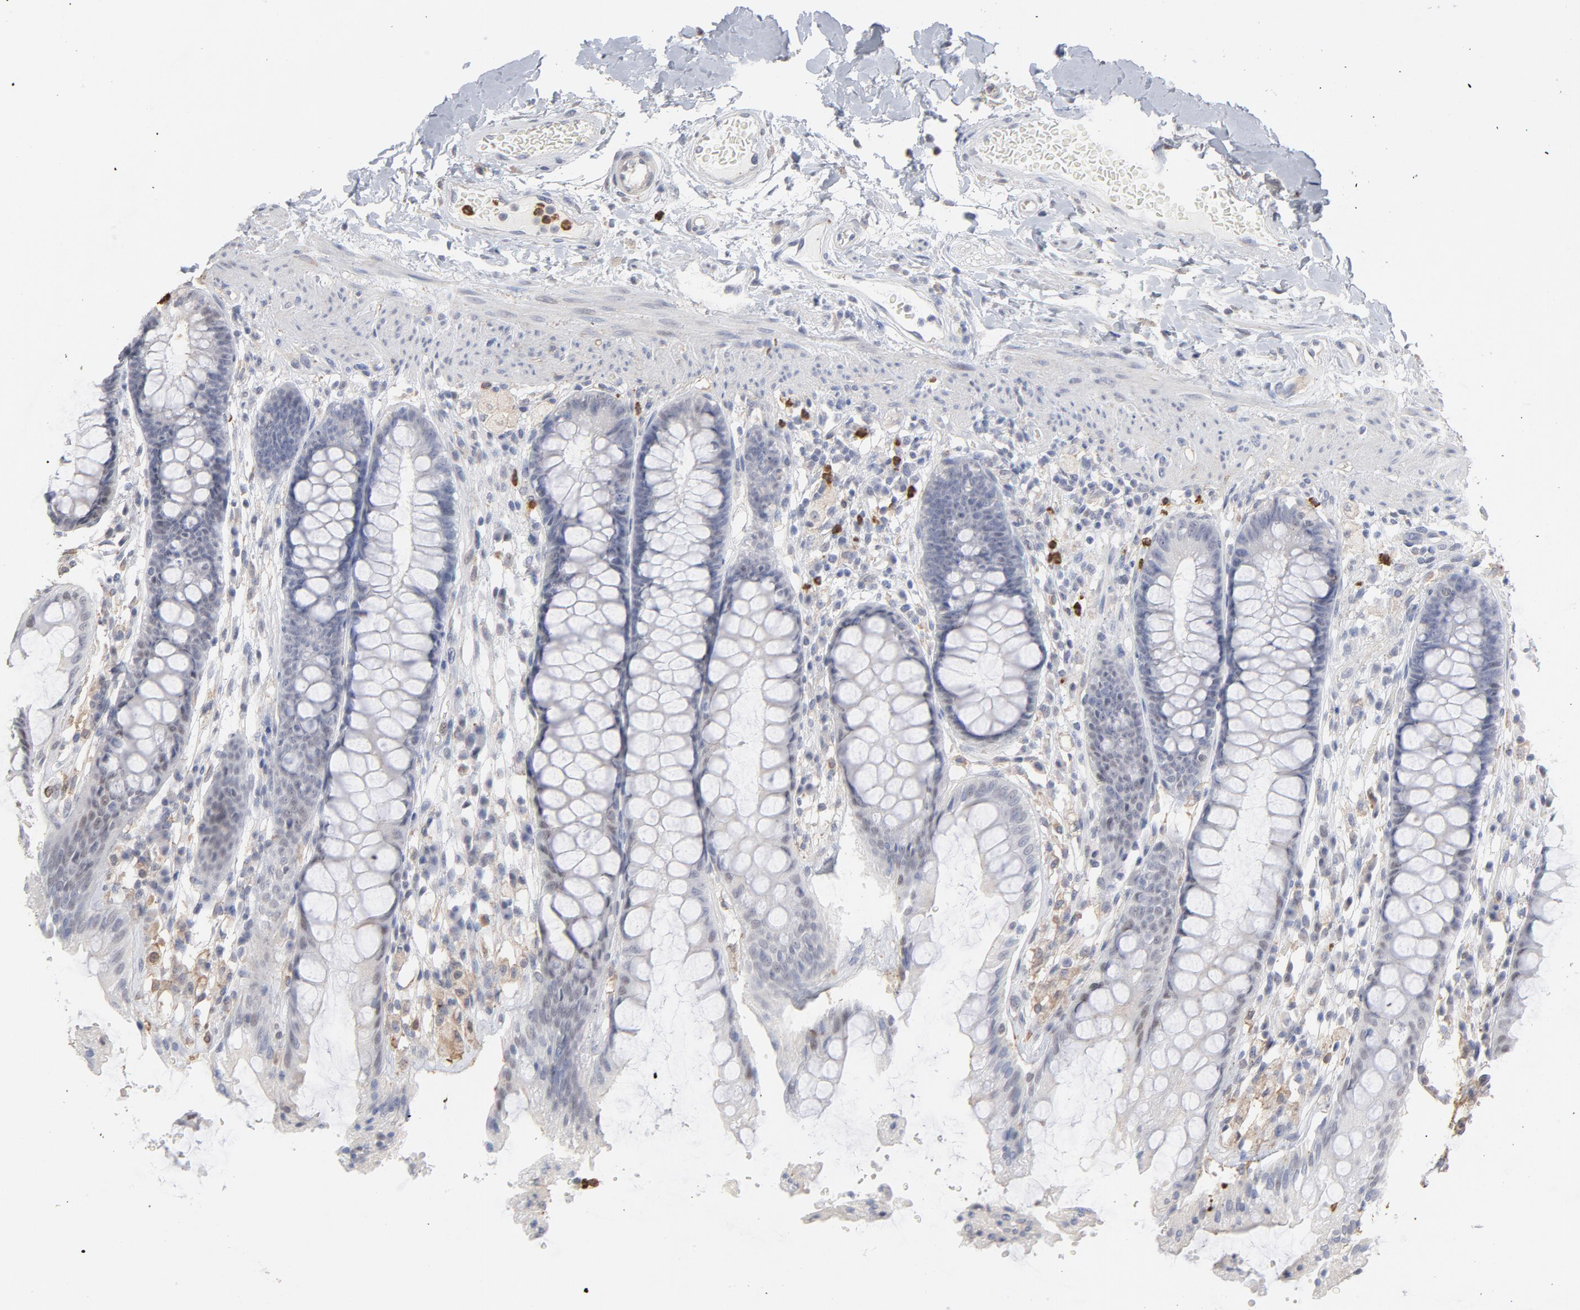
{"staining": {"intensity": "weak", "quantity": "25%-75%", "location": "nuclear"}, "tissue": "rectum", "cell_type": "Glandular cells", "image_type": "normal", "snomed": [{"axis": "morphology", "description": "Normal tissue, NOS"}, {"axis": "topography", "description": "Rectum"}], "caption": "Weak nuclear expression for a protein is present in approximately 25%-75% of glandular cells of benign rectum using immunohistochemistry (IHC).", "gene": "PNMA1", "patient": {"sex": "female", "age": 46}}